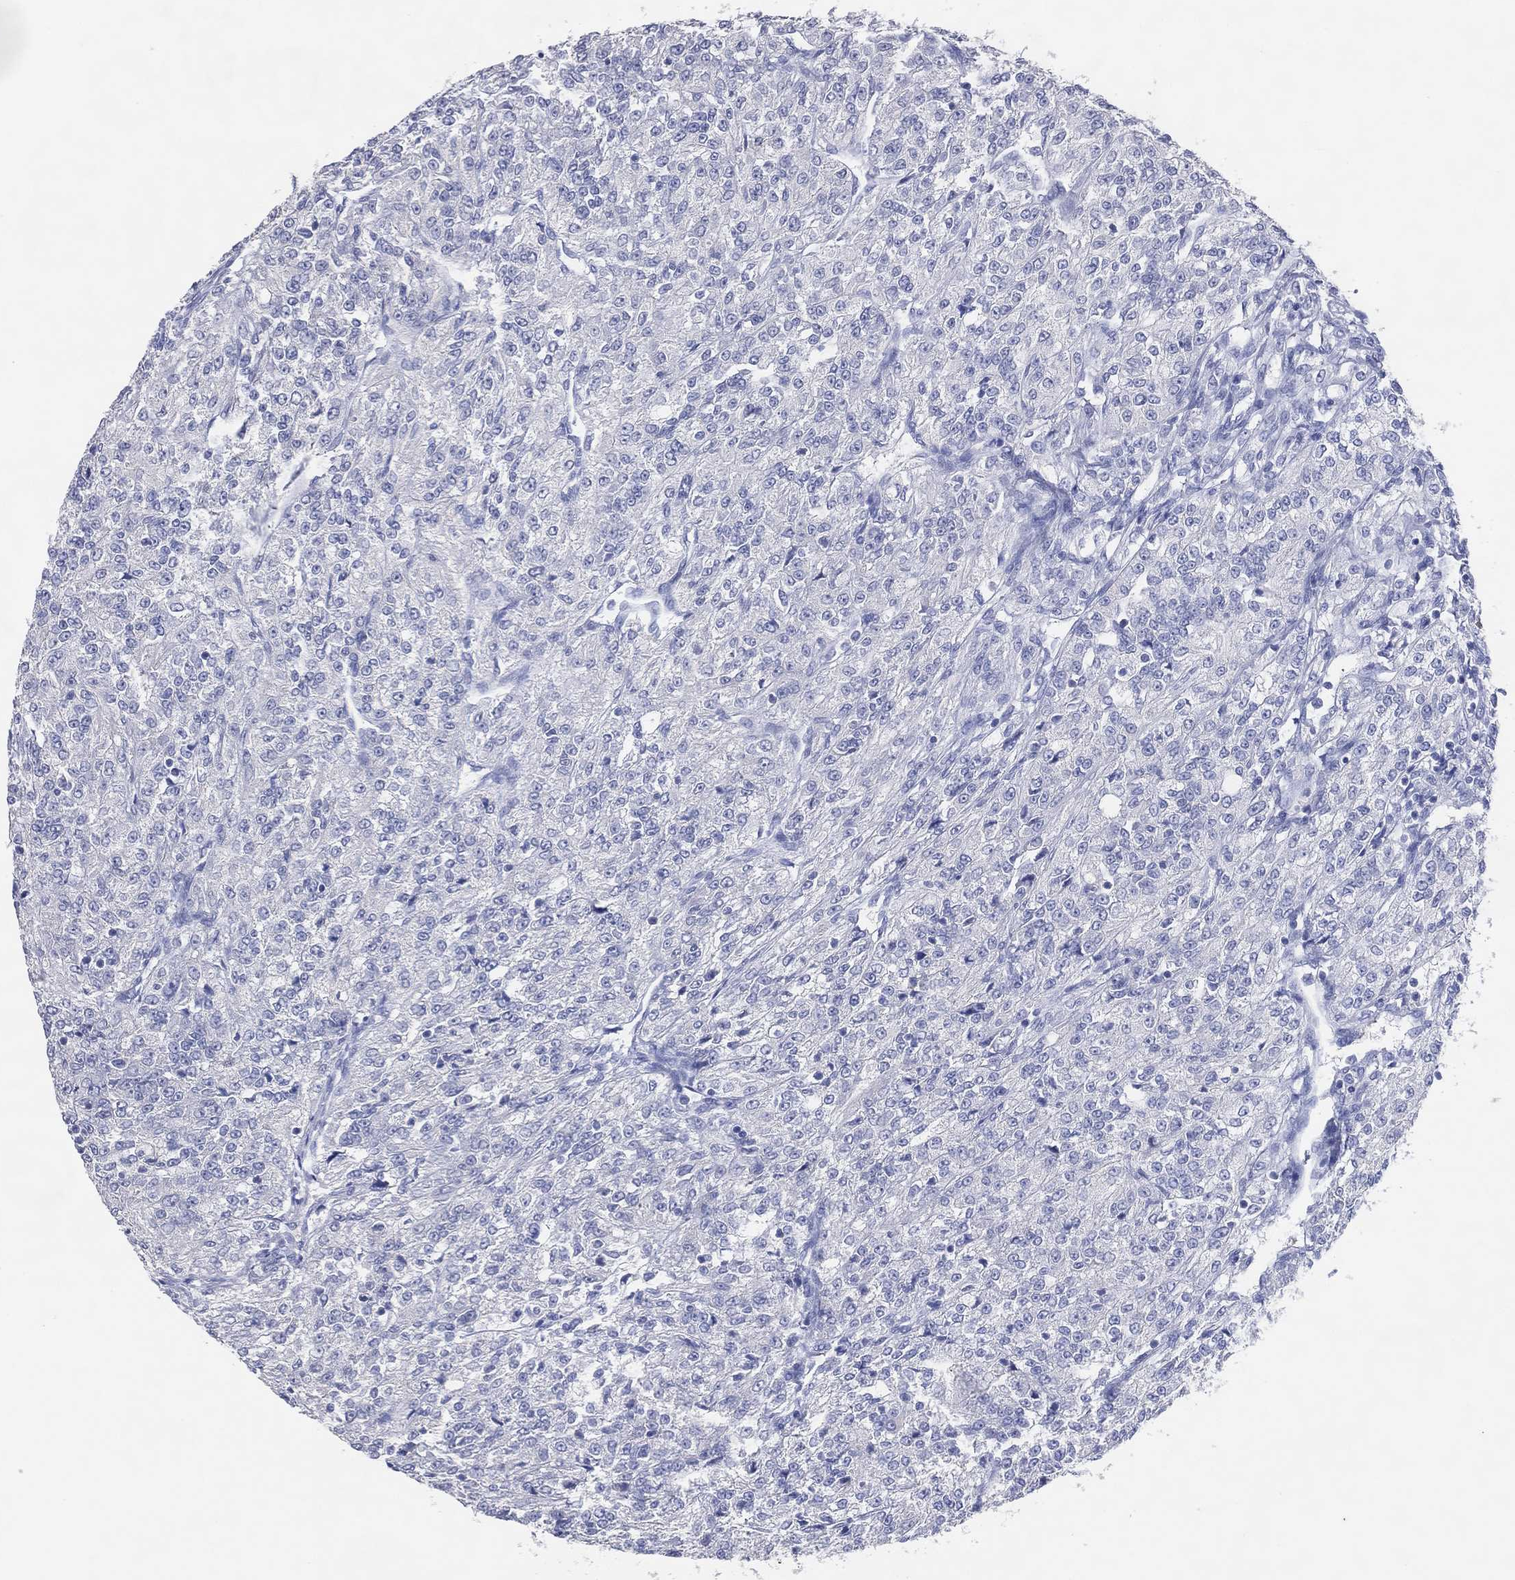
{"staining": {"intensity": "negative", "quantity": "none", "location": "none"}, "tissue": "renal cancer", "cell_type": "Tumor cells", "image_type": "cancer", "snomed": [{"axis": "morphology", "description": "Adenocarcinoma, NOS"}, {"axis": "topography", "description": "Kidney"}], "caption": "IHC histopathology image of human adenocarcinoma (renal) stained for a protein (brown), which exhibits no expression in tumor cells. The staining is performed using DAB brown chromogen with nuclei counter-stained in using hematoxylin.", "gene": "DNAH6", "patient": {"sex": "female", "age": 63}}